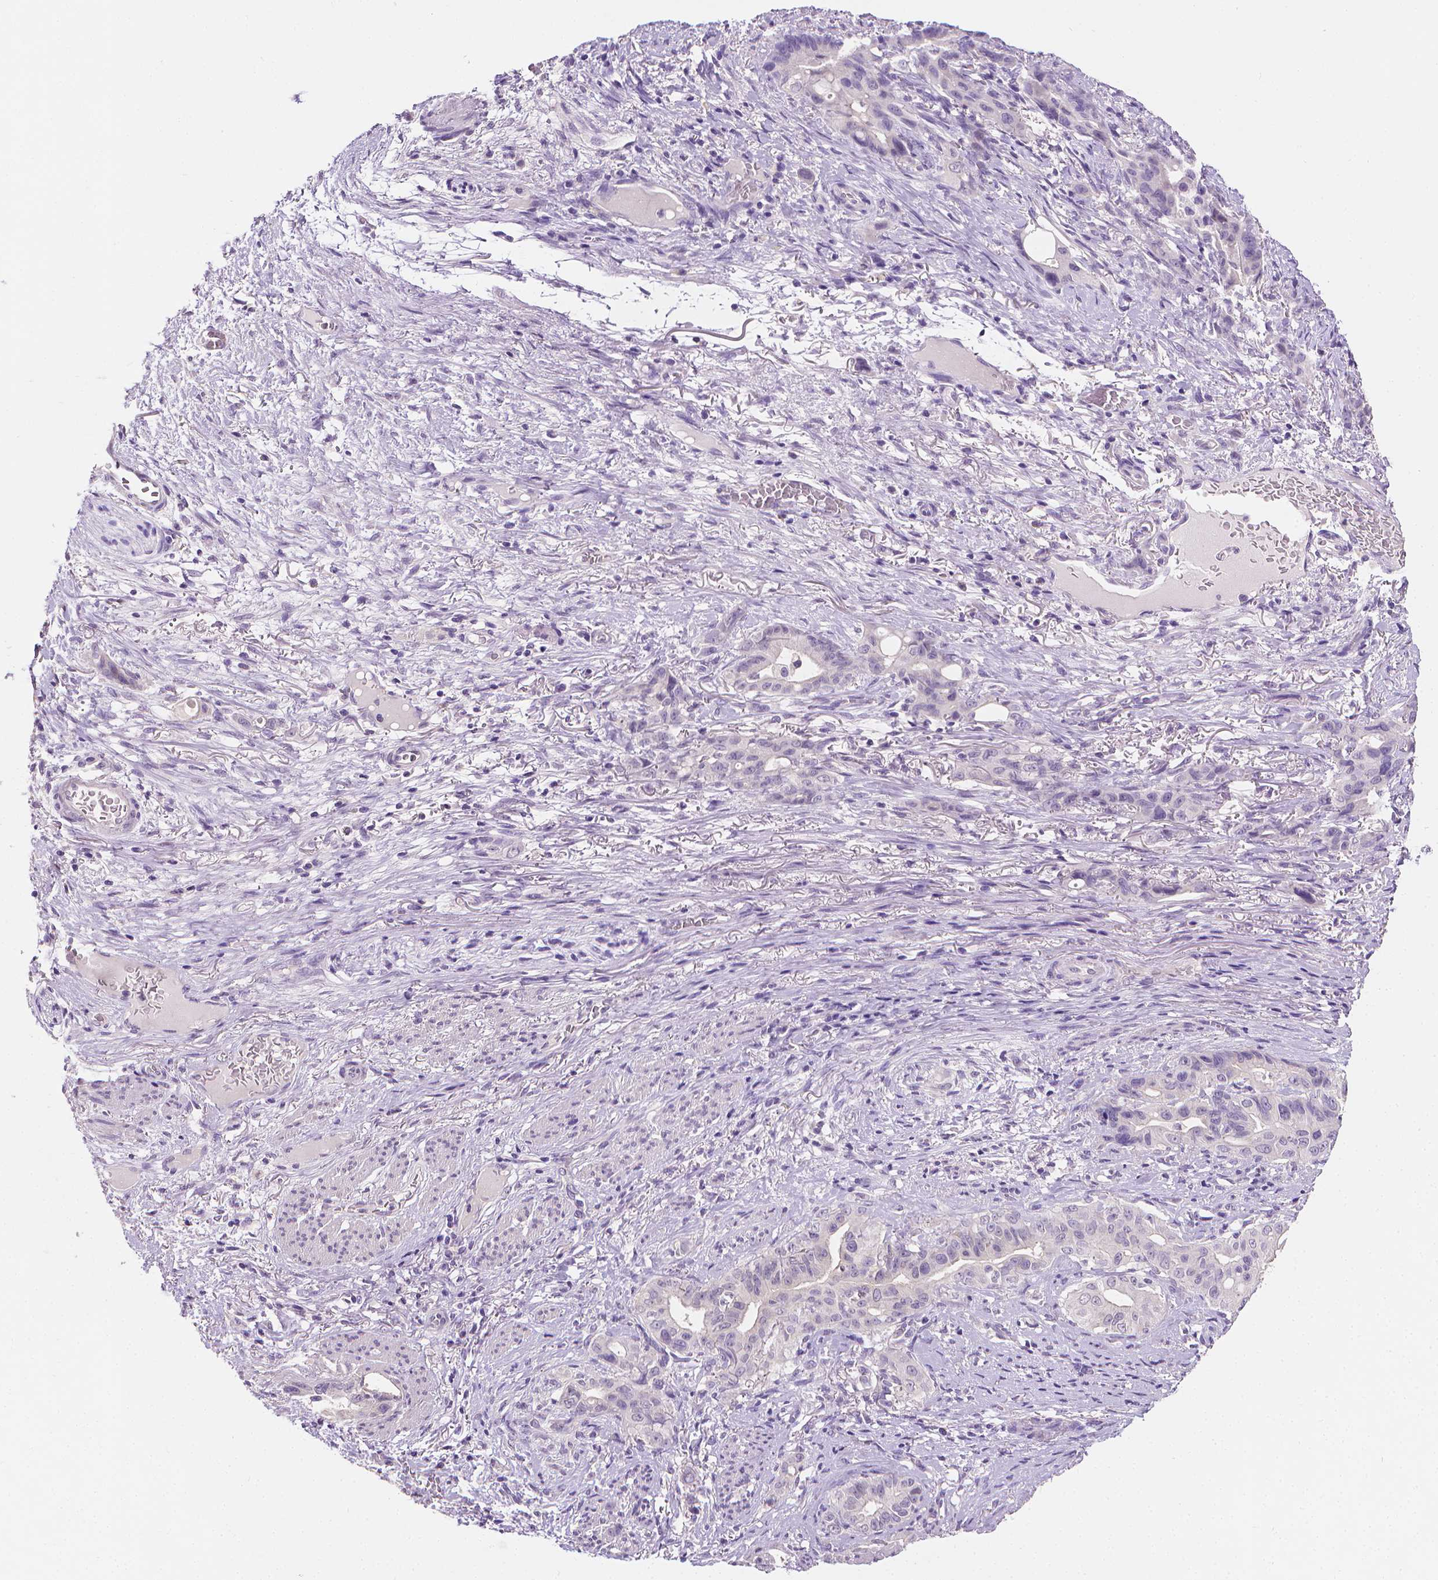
{"staining": {"intensity": "negative", "quantity": "none", "location": "none"}, "tissue": "stomach cancer", "cell_type": "Tumor cells", "image_type": "cancer", "snomed": [{"axis": "morphology", "description": "Normal tissue, NOS"}, {"axis": "morphology", "description": "Adenocarcinoma, NOS"}, {"axis": "topography", "description": "Esophagus"}, {"axis": "topography", "description": "Stomach, upper"}], "caption": "Tumor cells show no significant protein expression in stomach cancer (adenocarcinoma).", "gene": "FASN", "patient": {"sex": "male", "age": 62}}